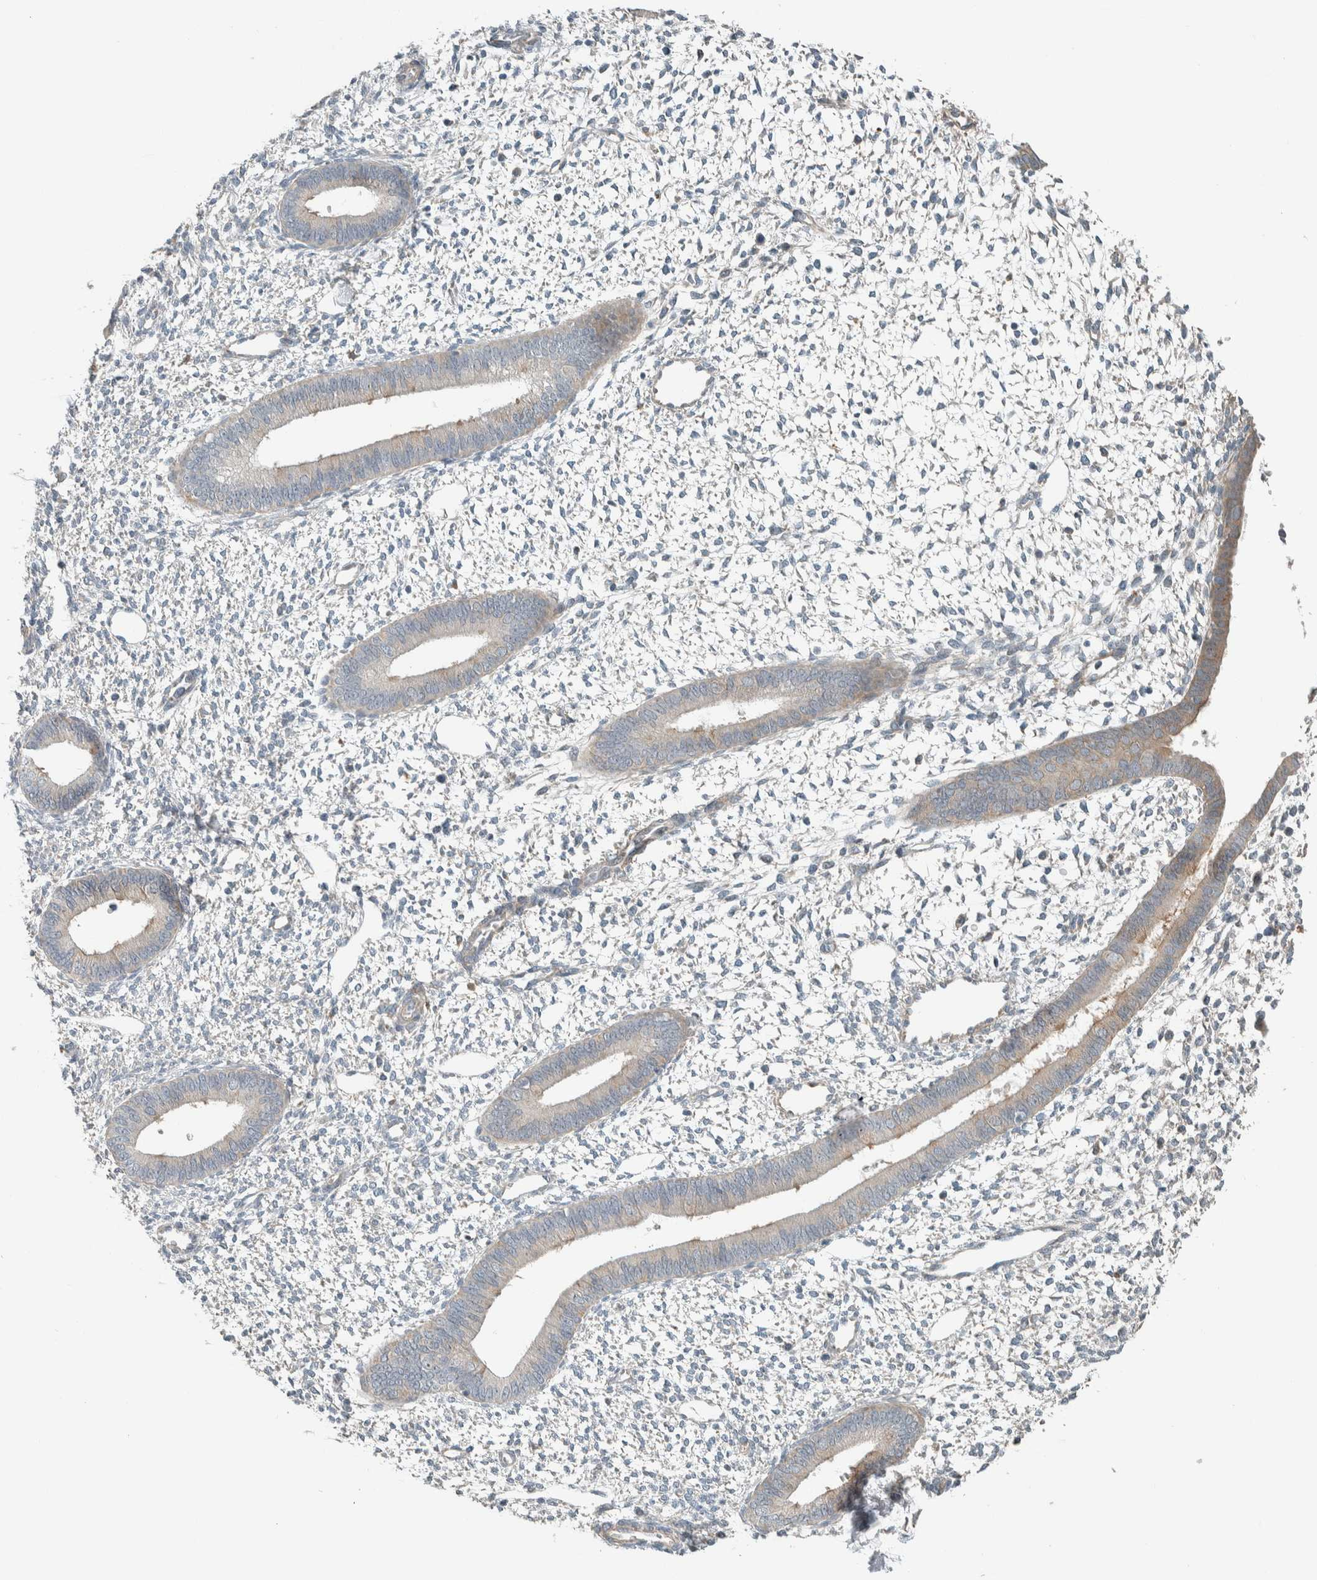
{"staining": {"intensity": "negative", "quantity": "none", "location": "none"}, "tissue": "endometrium", "cell_type": "Cells in endometrial stroma", "image_type": "normal", "snomed": [{"axis": "morphology", "description": "Normal tissue, NOS"}, {"axis": "topography", "description": "Endometrium"}], "caption": "Endometrium was stained to show a protein in brown. There is no significant positivity in cells in endometrial stroma. (DAB (3,3'-diaminobenzidine) immunohistochemistry (IHC), high magnification).", "gene": "SLFN12L", "patient": {"sex": "female", "age": 46}}